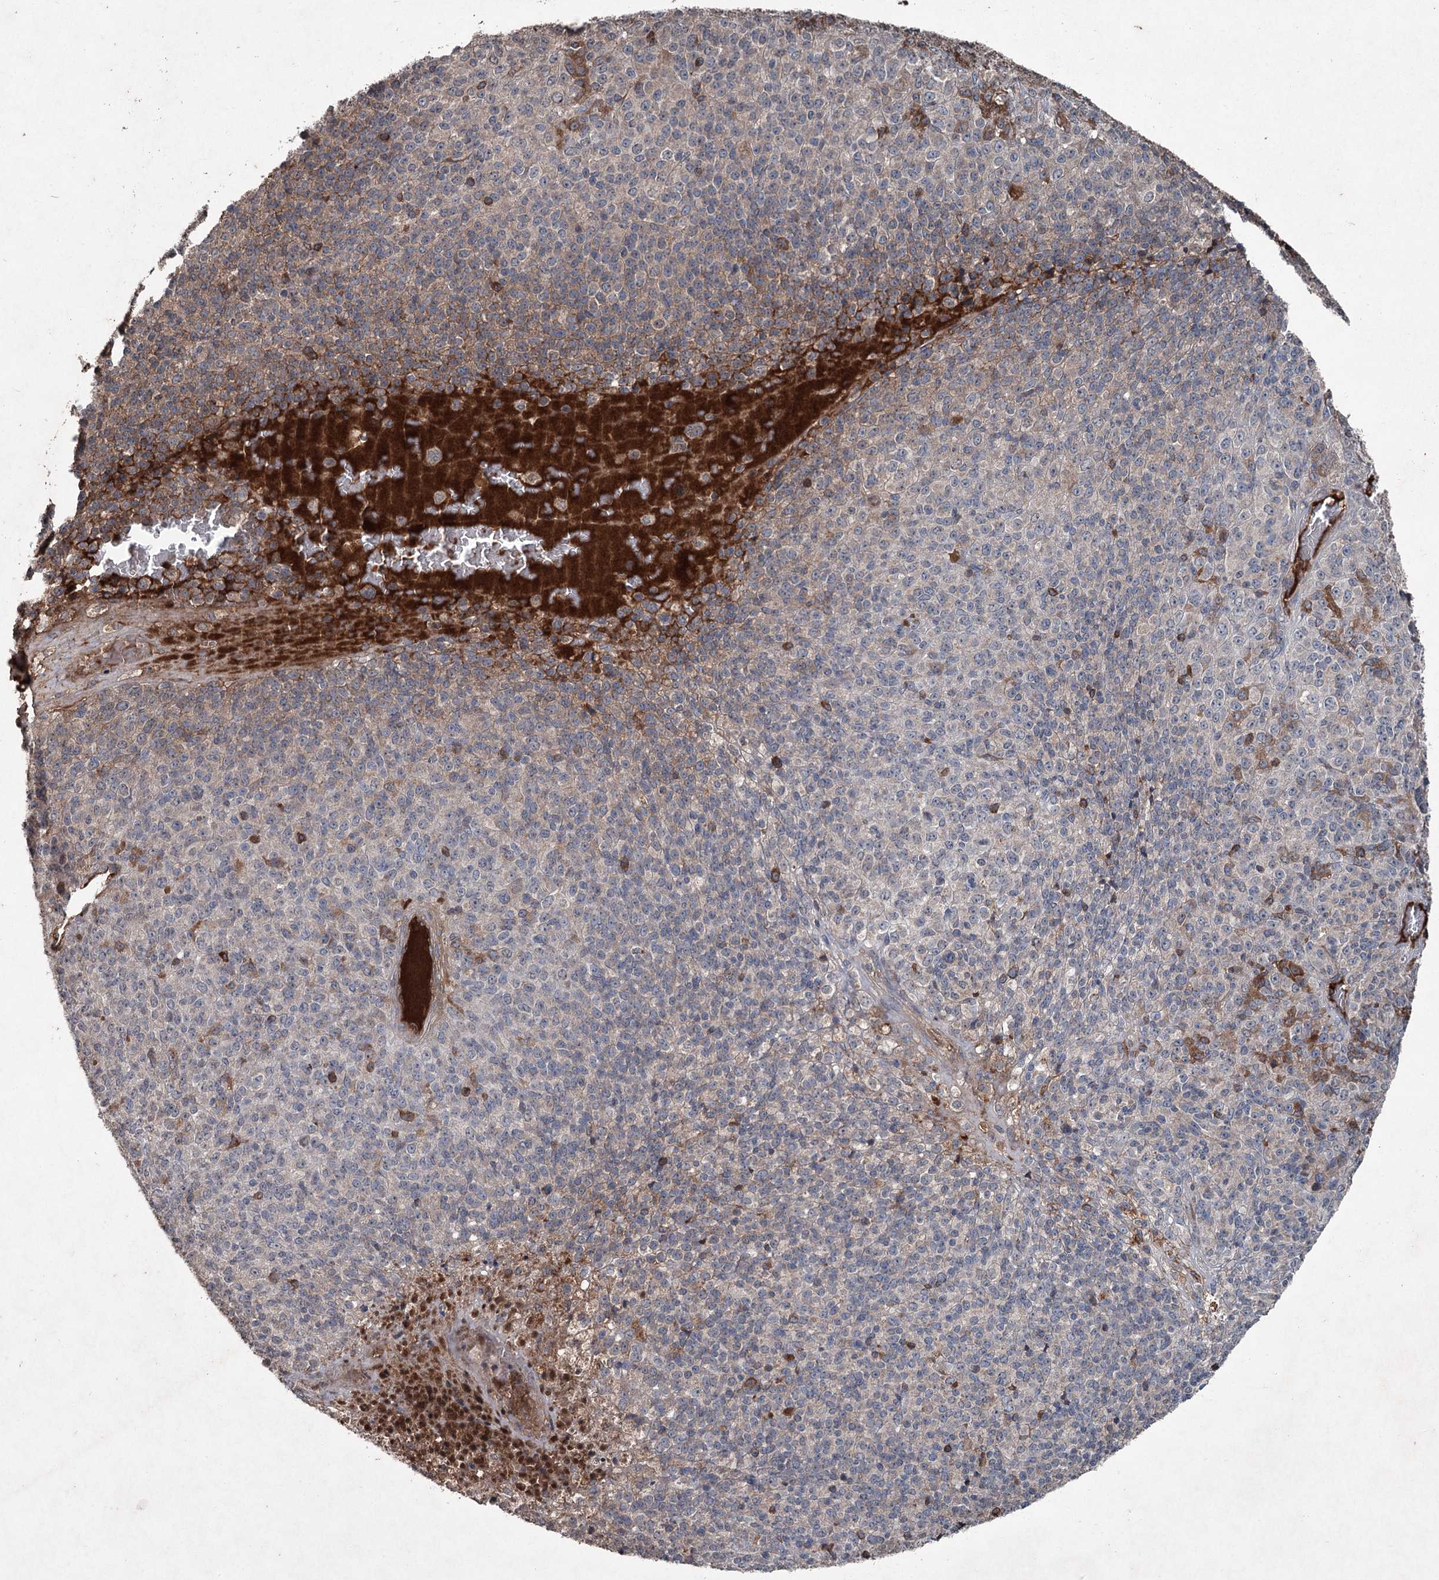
{"staining": {"intensity": "weak", "quantity": "<25%", "location": "cytoplasmic/membranous"}, "tissue": "melanoma", "cell_type": "Tumor cells", "image_type": "cancer", "snomed": [{"axis": "morphology", "description": "Malignant melanoma, Metastatic site"}, {"axis": "topography", "description": "Brain"}], "caption": "This is a photomicrograph of IHC staining of melanoma, which shows no staining in tumor cells.", "gene": "PGLYRP2", "patient": {"sex": "female", "age": 56}}